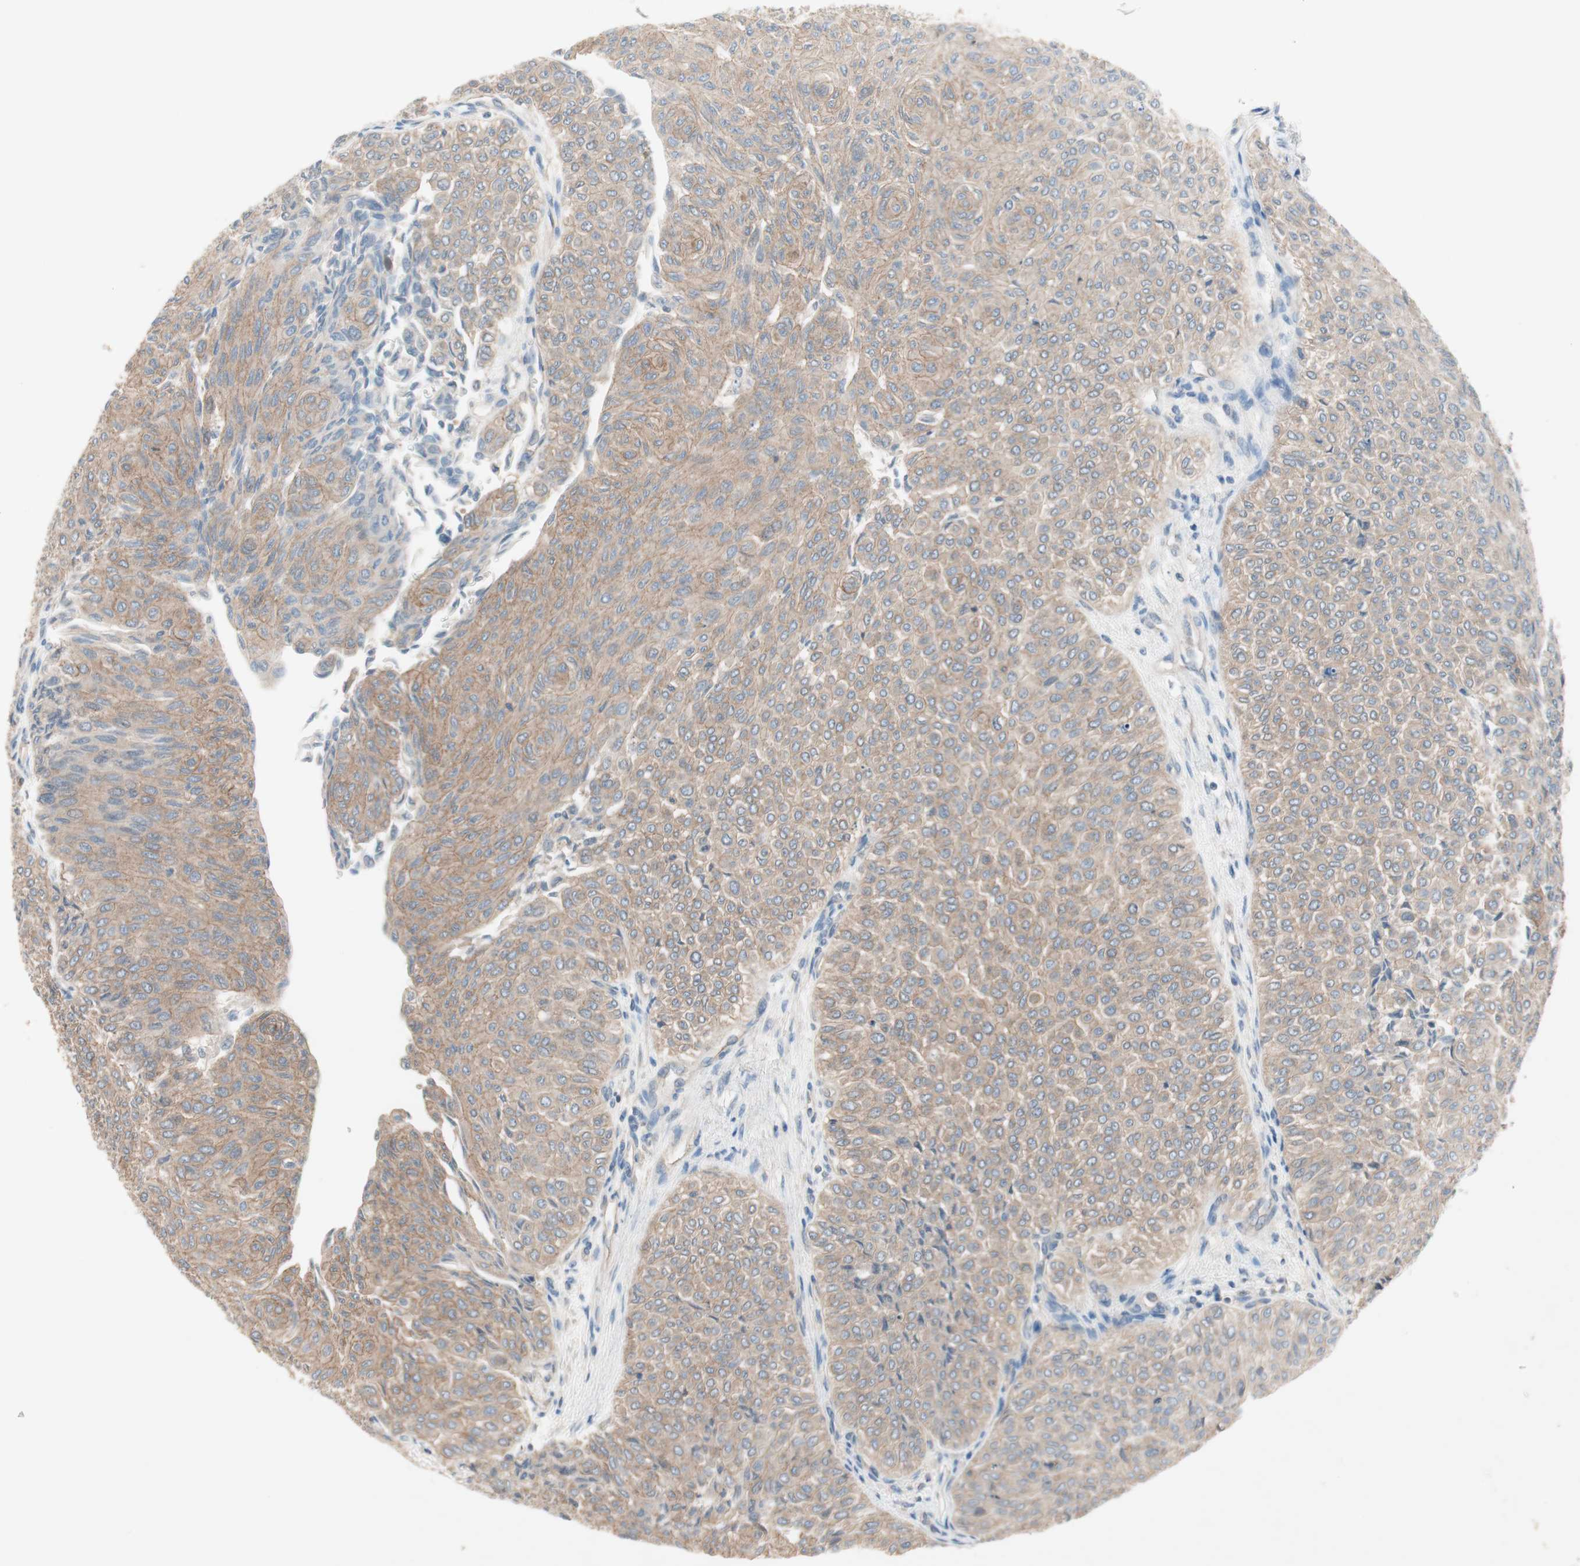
{"staining": {"intensity": "weak", "quantity": "25%-75%", "location": "cytoplasmic/membranous"}, "tissue": "urothelial cancer", "cell_type": "Tumor cells", "image_type": "cancer", "snomed": [{"axis": "morphology", "description": "Urothelial carcinoma, Low grade"}, {"axis": "topography", "description": "Urinary bladder"}], "caption": "Brown immunohistochemical staining in human low-grade urothelial carcinoma shows weak cytoplasmic/membranous expression in about 25%-75% of tumor cells. (DAB (3,3'-diaminobenzidine) IHC with brightfield microscopy, high magnification).", "gene": "GLUL", "patient": {"sex": "male", "age": 78}}